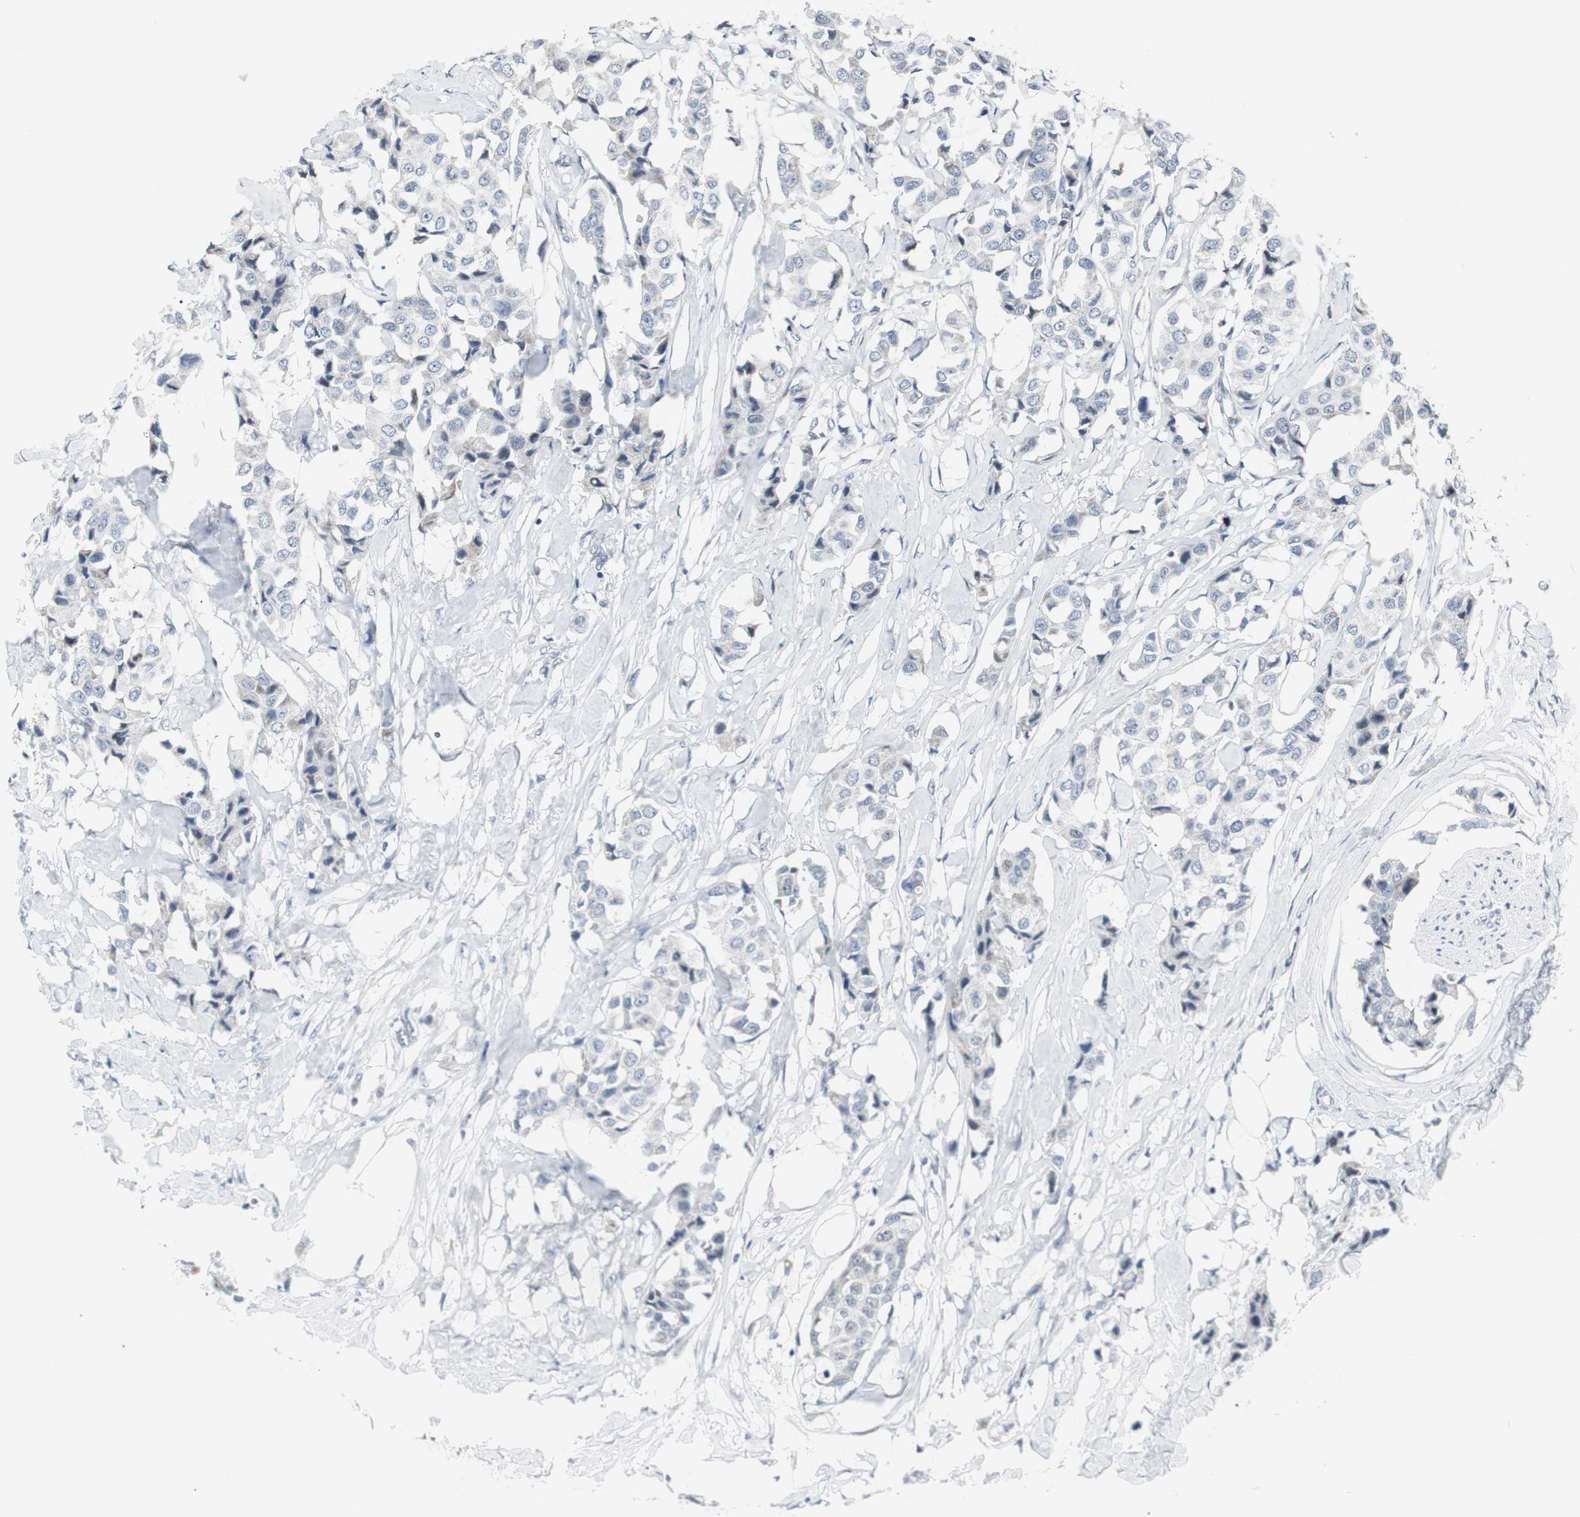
{"staining": {"intensity": "negative", "quantity": "none", "location": "none"}, "tissue": "breast cancer", "cell_type": "Tumor cells", "image_type": "cancer", "snomed": [{"axis": "morphology", "description": "Duct carcinoma"}, {"axis": "topography", "description": "Breast"}], "caption": "Immunohistochemistry (IHC) of human breast invasive ductal carcinoma shows no positivity in tumor cells.", "gene": "MTA1", "patient": {"sex": "female", "age": 80}}